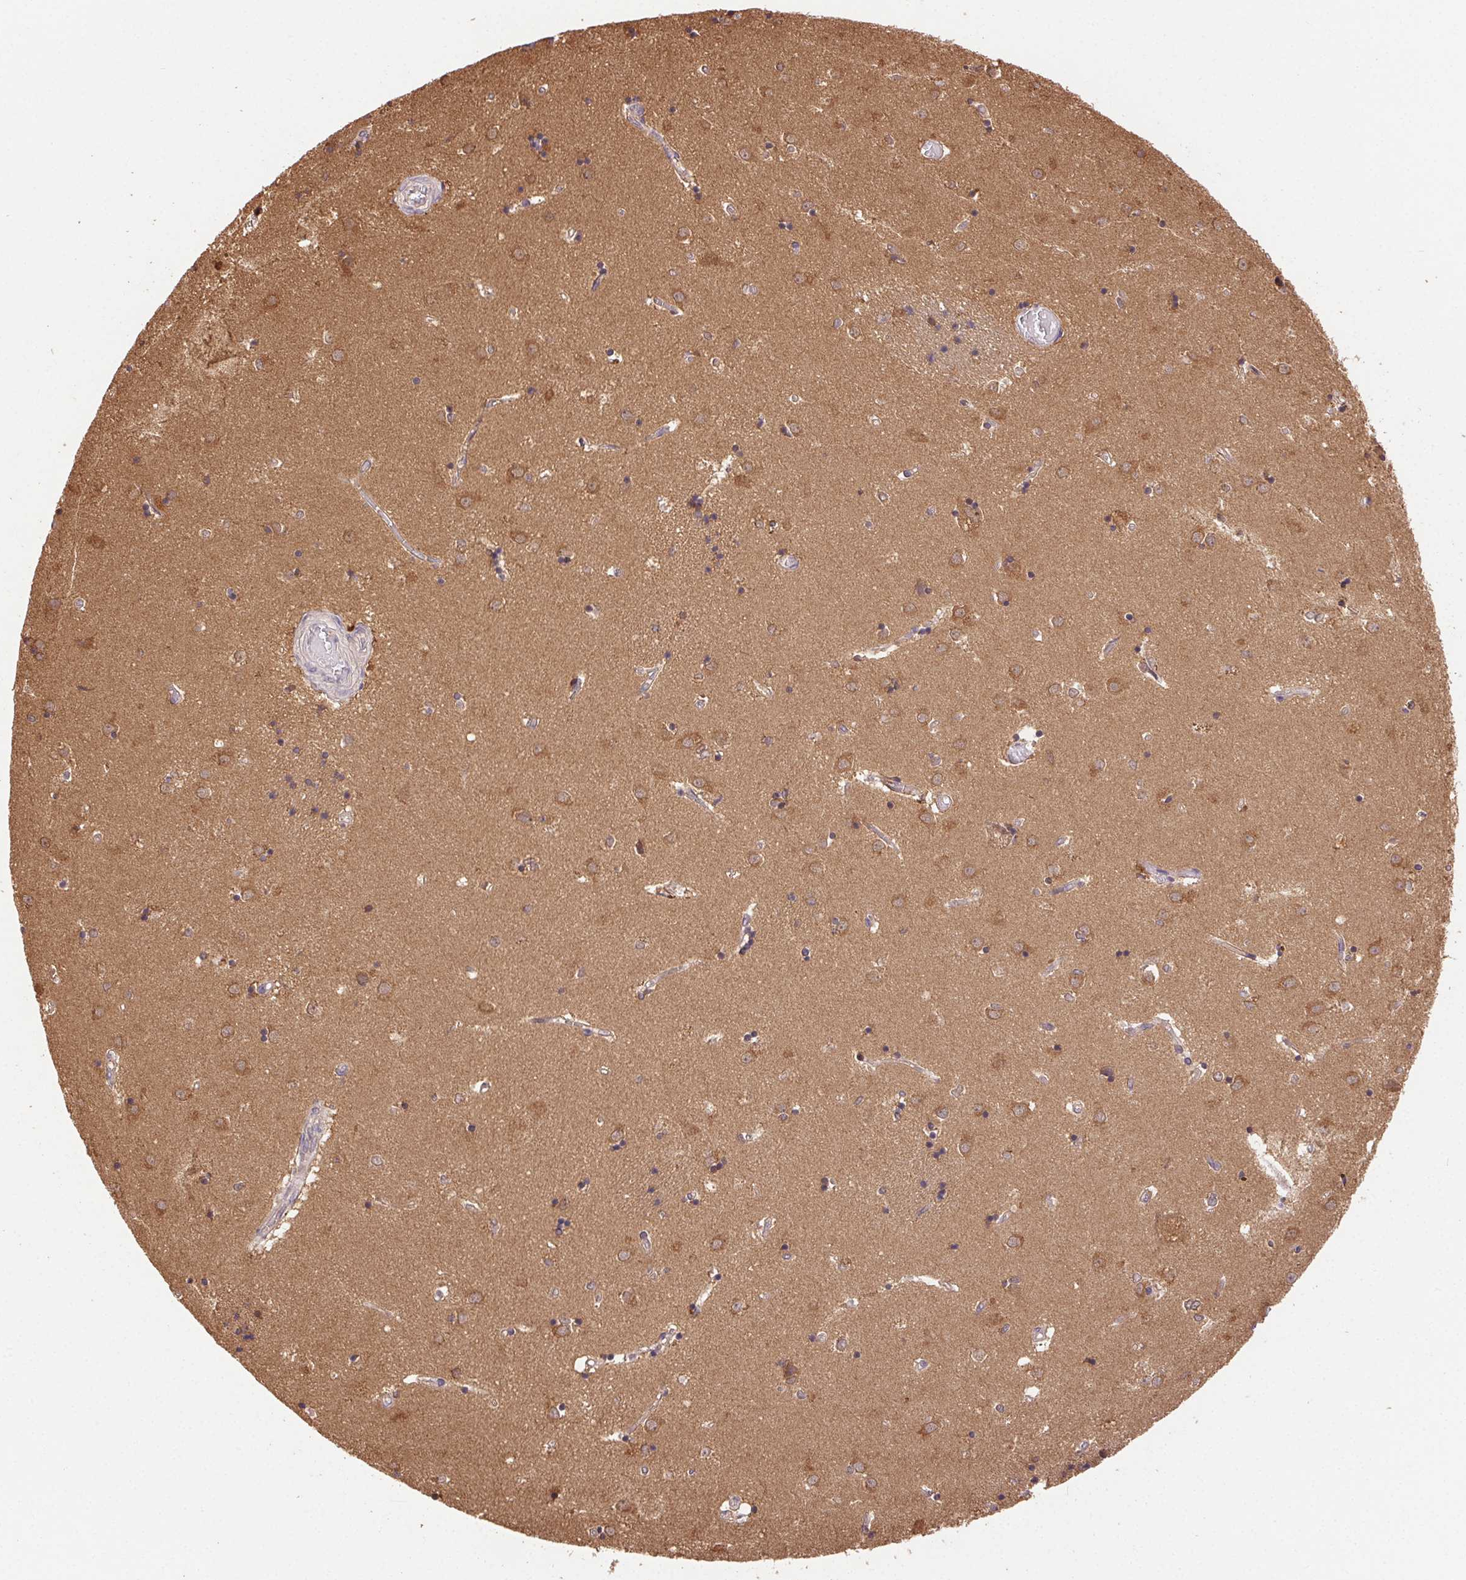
{"staining": {"intensity": "negative", "quantity": "none", "location": "none"}, "tissue": "caudate", "cell_type": "Glial cells", "image_type": "normal", "snomed": [{"axis": "morphology", "description": "Normal tissue, NOS"}, {"axis": "topography", "description": "Lateral ventricle wall"}], "caption": "Immunohistochemistry (IHC) histopathology image of normal caudate stained for a protein (brown), which displays no expression in glial cells. (DAB immunohistochemistry with hematoxylin counter stain).", "gene": "GDI1", "patient": {"sex": "male", "age": 54}}